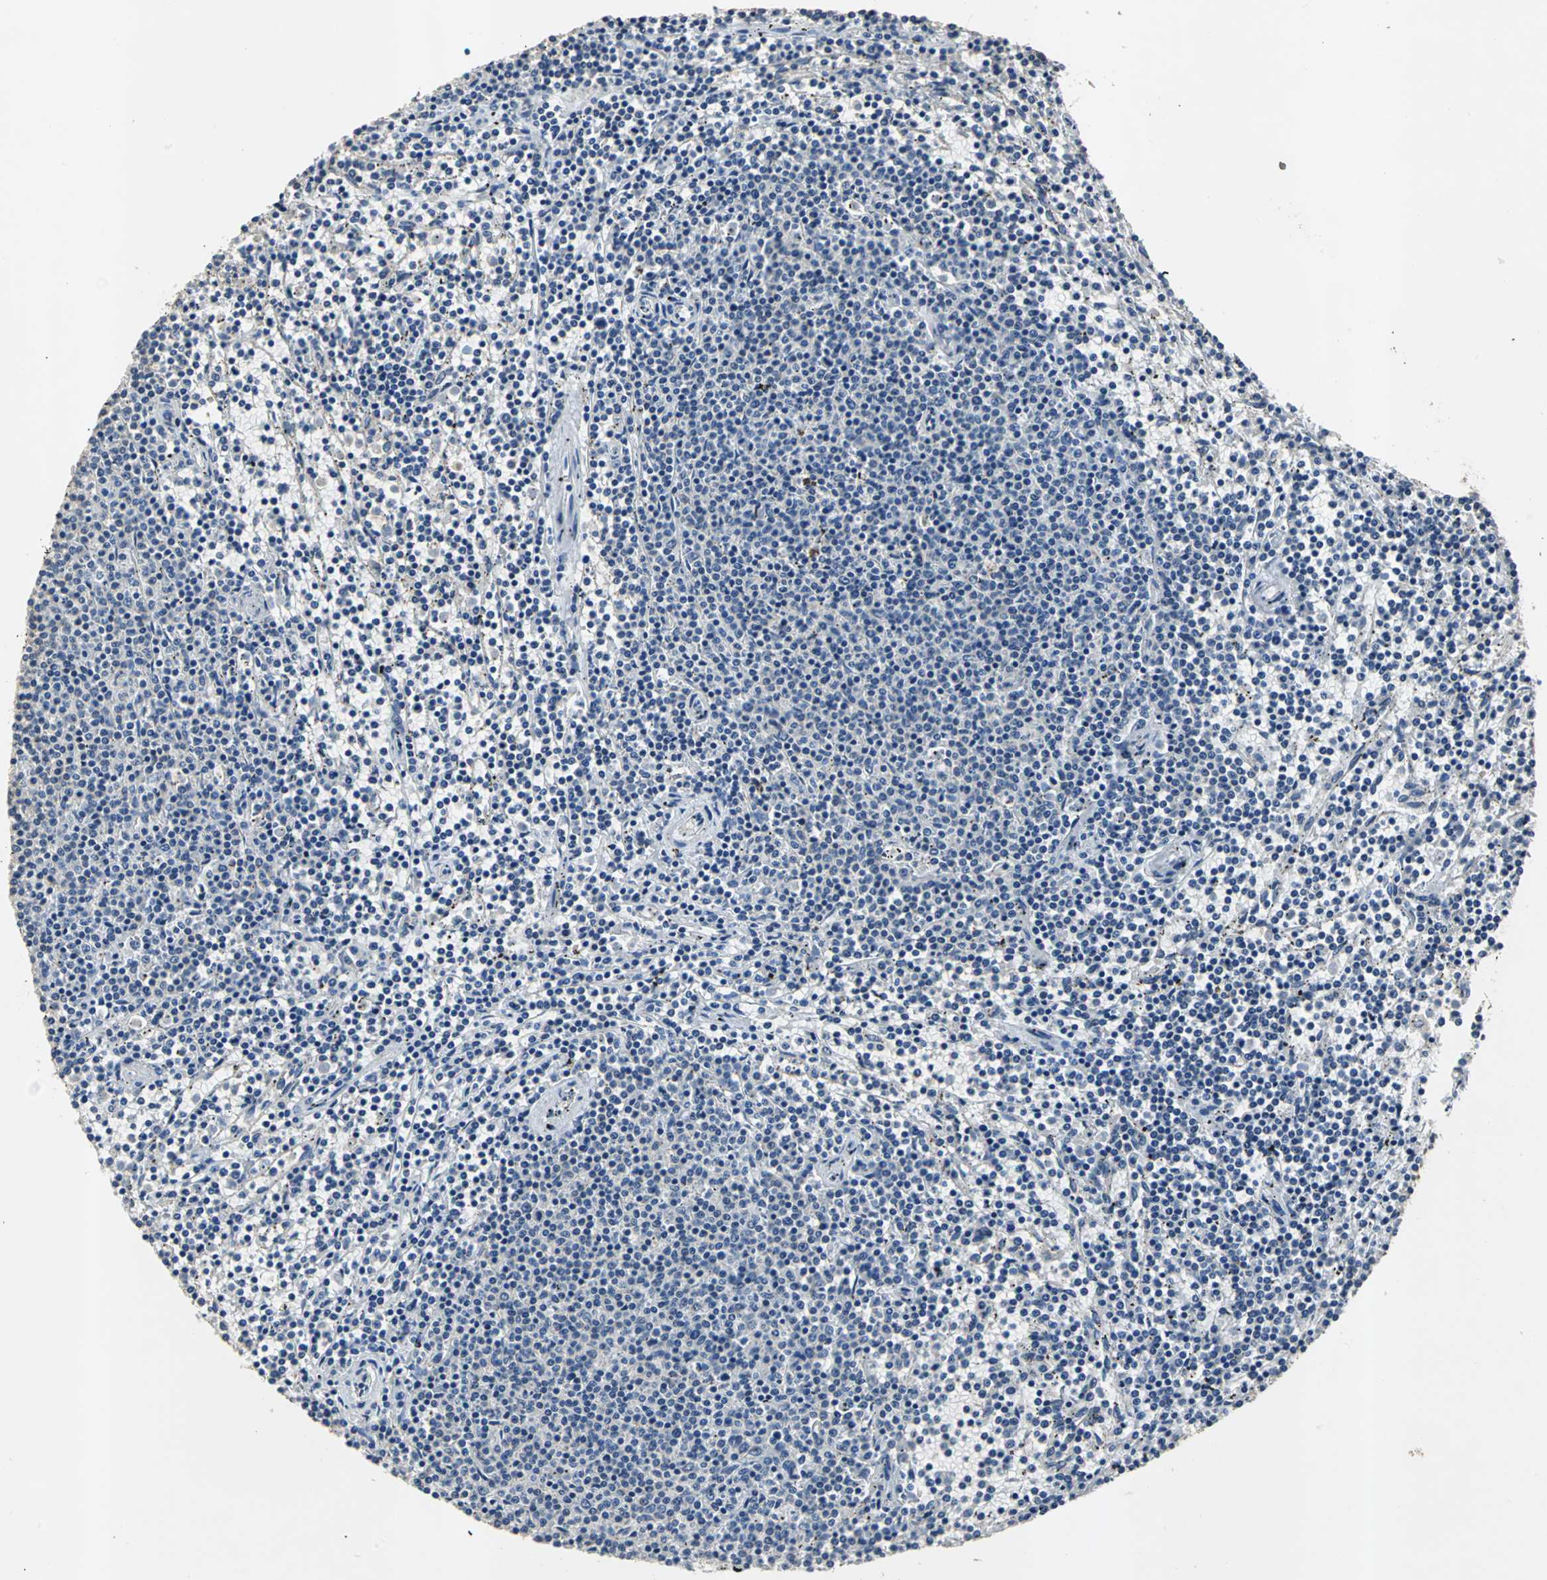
{"staining": {"intensity": "negative", "quantity": "none", "location": "none"}, "tissue": "lymphoma", "cell_type": "Tumor cells", "image_type": "cancer", "snomed": [{"axis": "morphology", "description": "Malignant lymphoma, non-Hodgkin's type, Low grade"}, {"axis": "topography", "description": "Spleen"}], "caption": "A photomicrograph of human lymphoma is negative for staining in tumor cells.", "gene": "OCLN", "patient": {"sex": "female", "age": 50}}